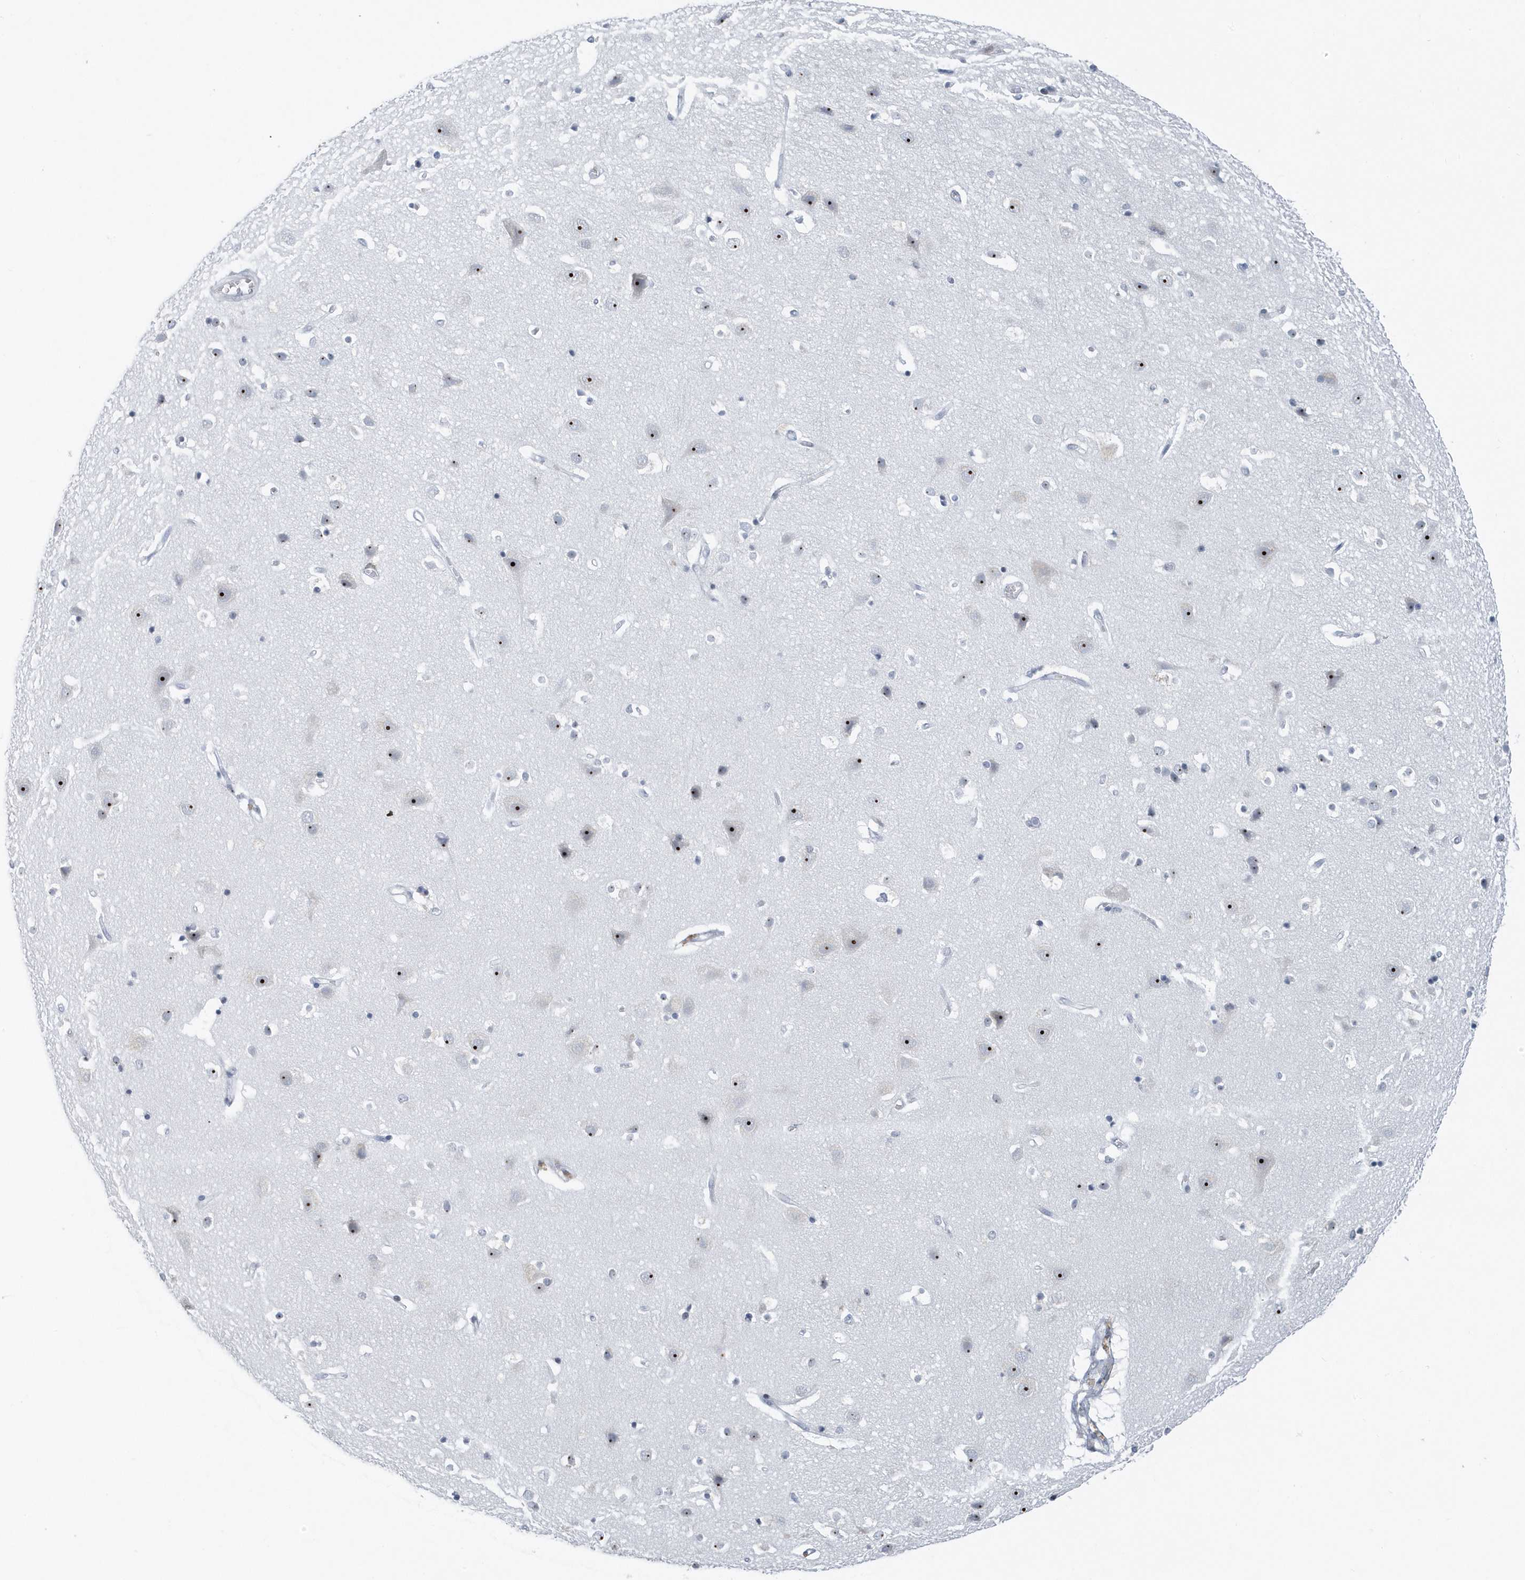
{"staining": {"intensity": "negative", "quantity": "none", "location": "none"}, "tissue": "cerebral cortex", "cell_type": "Endothelial cells", "image_type": "normal", "snomed": [{"axis": "morphology", "description": "Normal tissue, NOS"}, {"axis": "topography", "description": "Cerebral cortex"}], "caption": "Cerebral cortex stained for a protein using IHC demonstrates no expression endothelial cells.", "gene": "RPF2", "patient": {"sex": "male", "age": 54}}